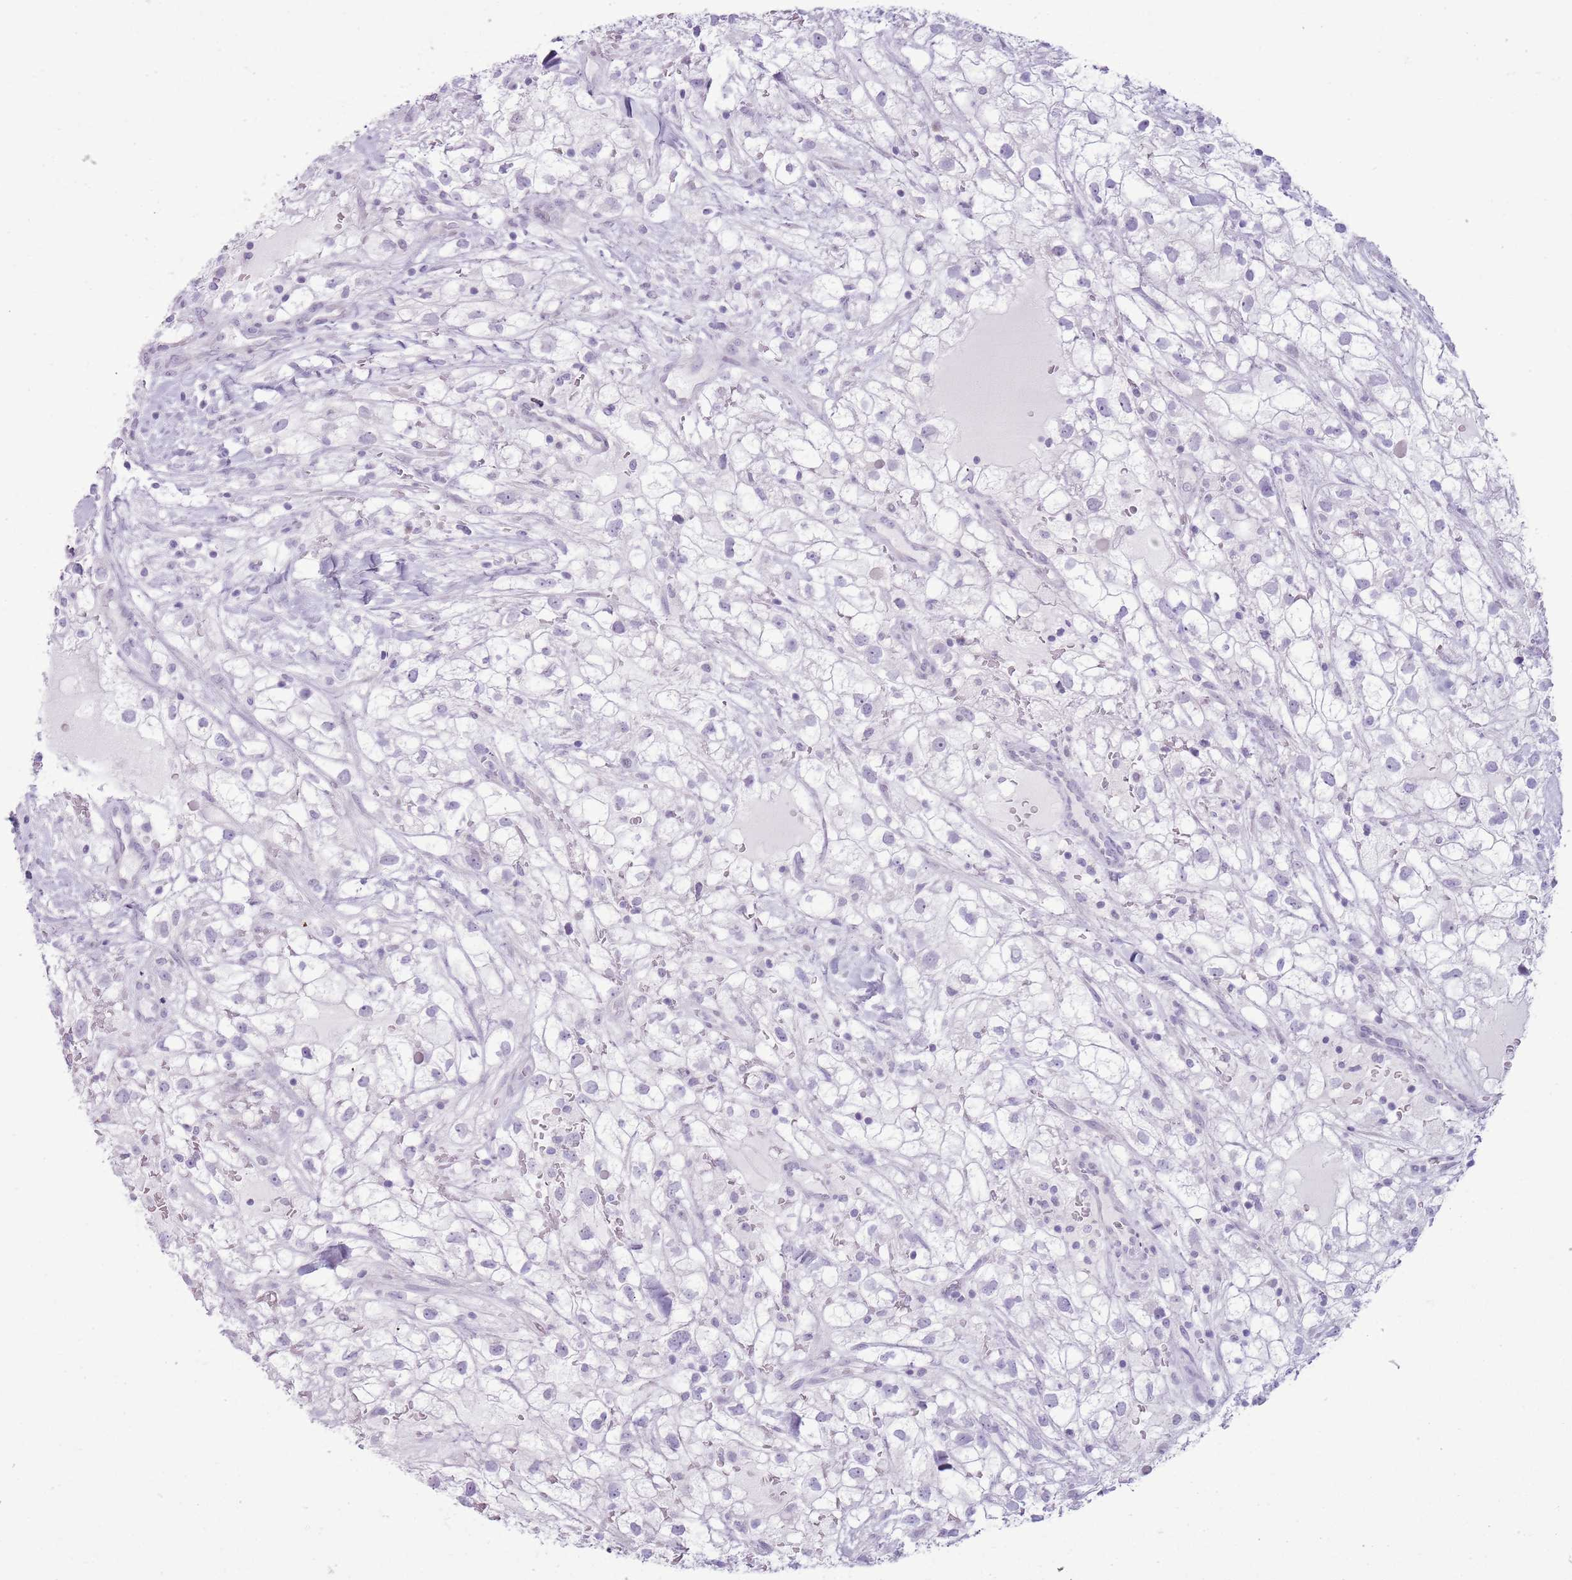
{"staining": {"intensity": "negative", "quantity": "none", "location": "none"}, "tissue": "renal cancer", "cell_type": "Tumor cells", "image_type": "cancer", "snomed": [{"axis": "morphology", "description": "Adenocarcinoma, NOS"}, {"axis": "topography", "description": "Kidney"}], "caption": "A high-resolution image shows IHC staining of adenocarcinoma (renal), which demonstrates no significant positivity in tumor cells.", "gene": "RPL3L", "patient": {"sex": "male", "age": 59}}